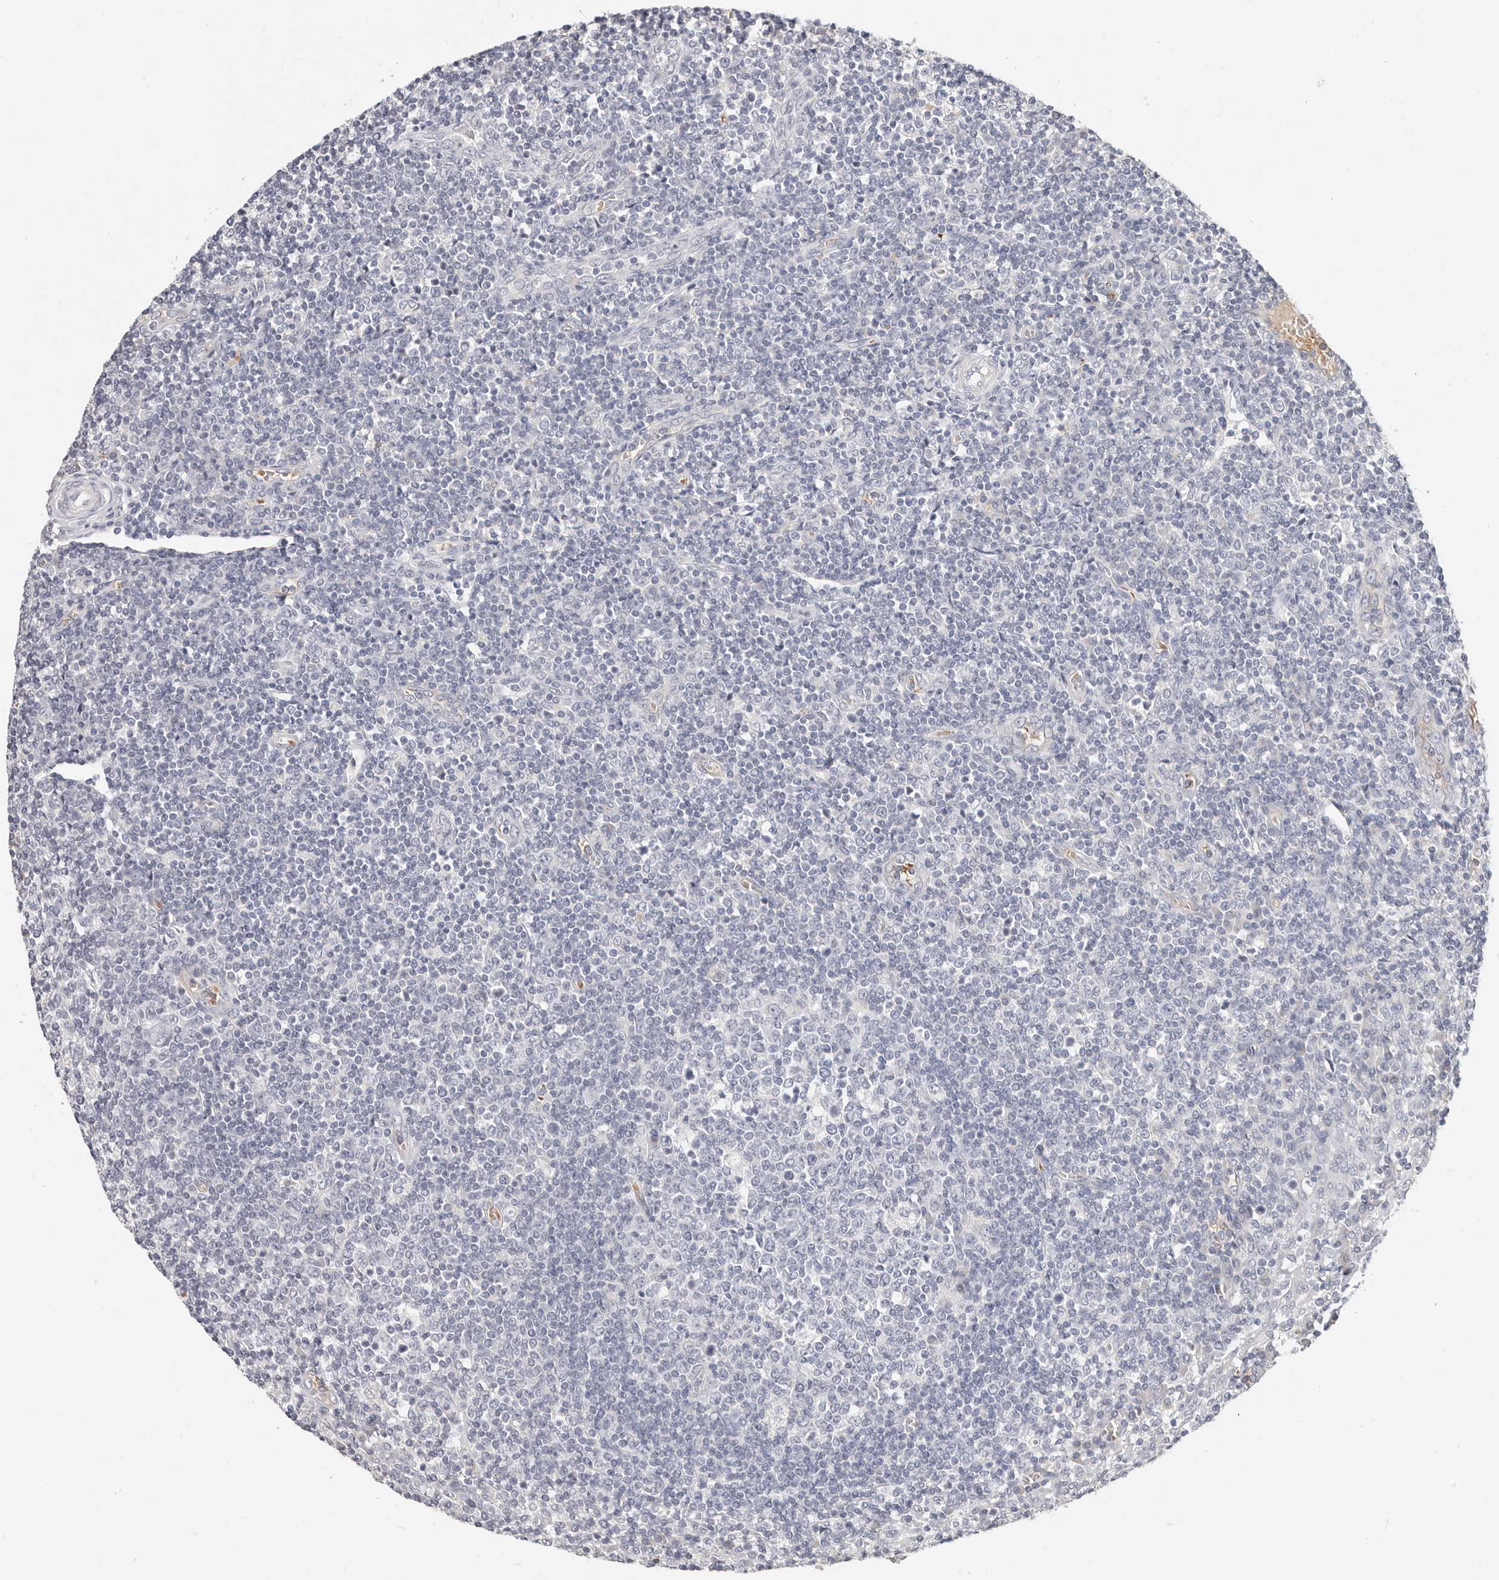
{"staining": {"intensity": "negative", "quantity": "none", "location": "none"}, "tissue": "tonsil", "cell_type": "Germinal center cells", "image_type": "normal", "snomed": [{"axis": "morphology", "description": "Normal tissue, NOS"}, {"axis": "topography", "description": "Tonsil"}], "caption": "Immunohistochemical staining of unremarkable human tonsil reveals no significant positivity in germinal center cells. (Stains: DAB immunohistochemistry (IHC) with hematoxylin counter stain, Microscopy: brightfield microscopy at high magnification).", "gene": "TMEM63B", "patient": {"sex": "female", "age": 19}}